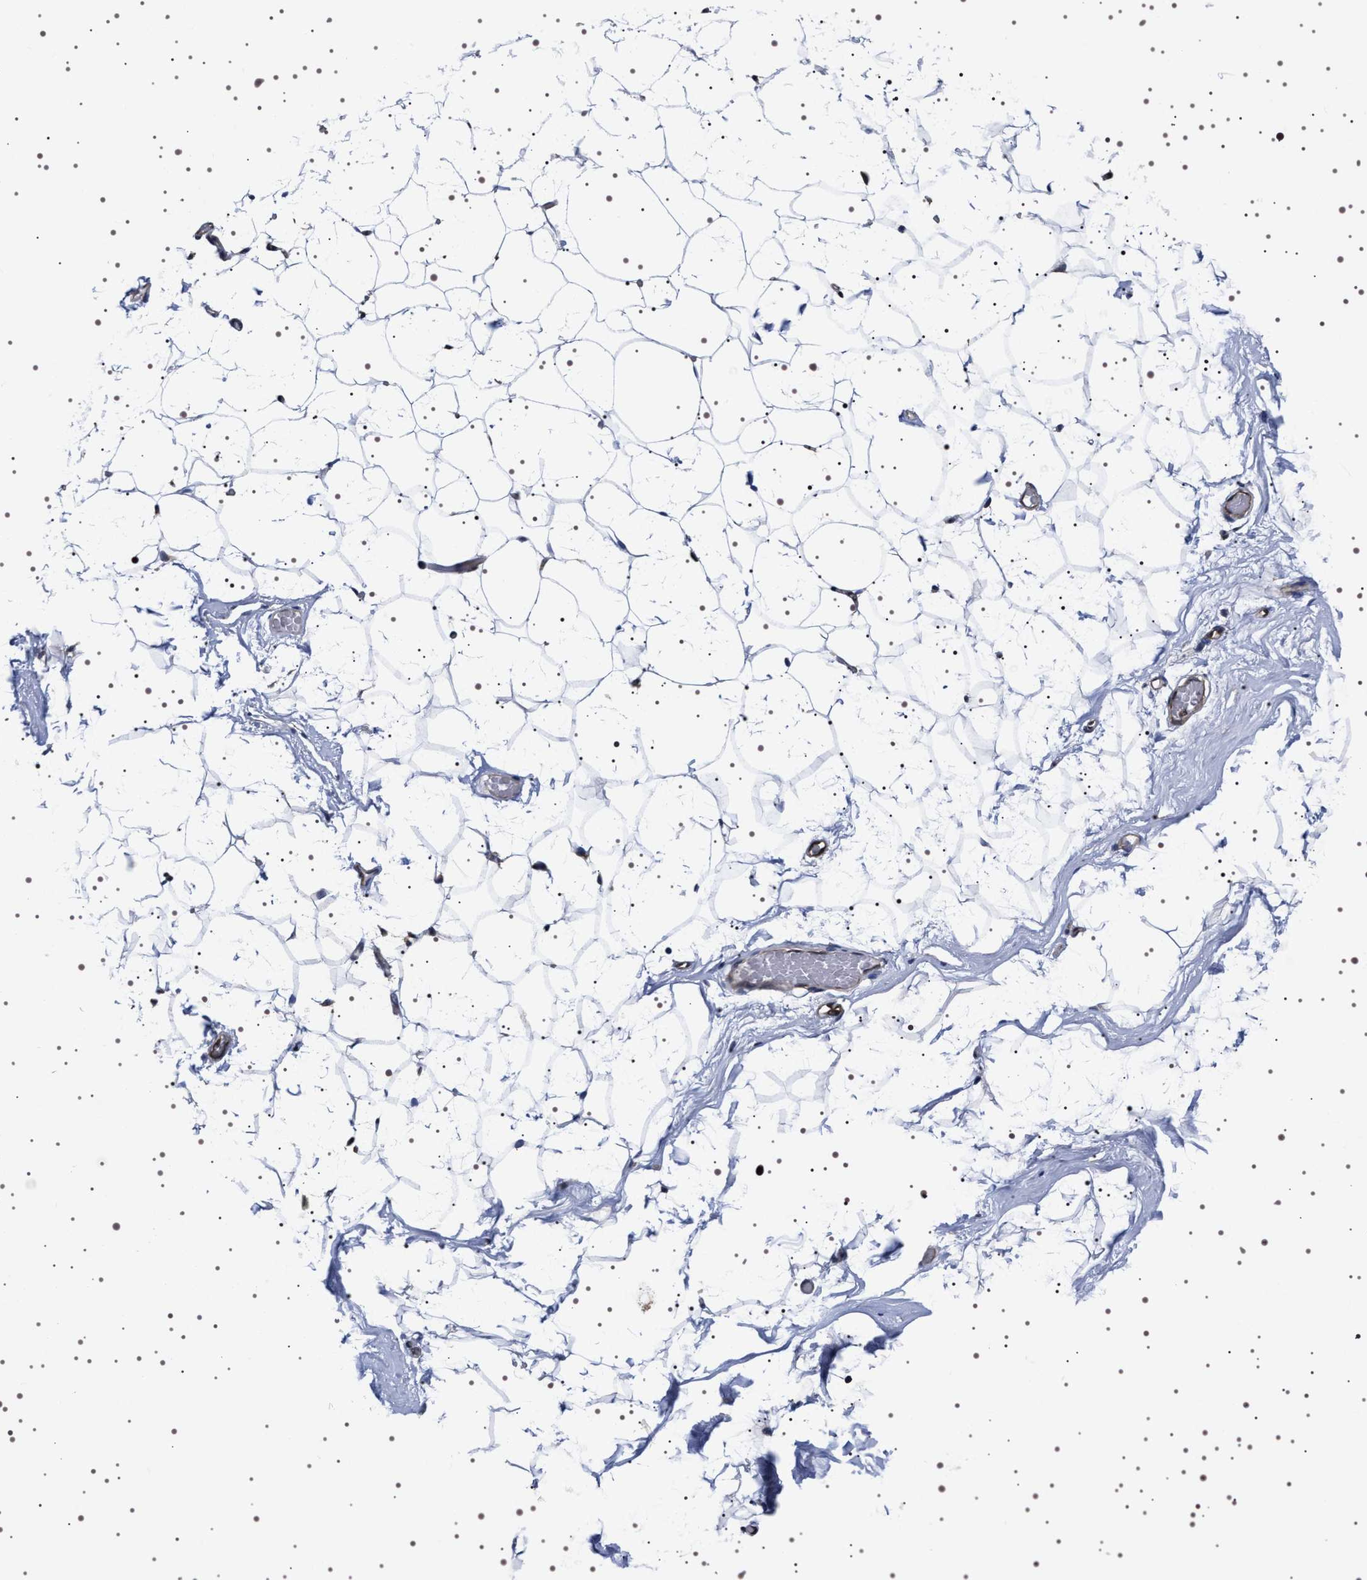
{"staining": {"intensity": "moderate", "quantity": ">75%", "location": "cytoplasmic/membranous"}, "tissue": "adipose tissue", "cell_type": "Adipocytes", "image_type": "normal", "snomed": [{"axis": "morphology", "description": "Normal tissue, NOS"}, {"axis": "topography", "description": "Breast"}, {"axis": "topography", "description": "Soft tissue"}], "caption": "Immunohistochemistry (IHC) histopathology image of normal adipose tissue: adipose tissue stained using IHC displays medium levels of moderate protein expression localized specifically in the cytoplasmic/membranous of adipocytes, appearing as a cytoplasmic/membranous brown color.", "gene": "DARS1", "patient": {"sex": "female", "age": 75}}